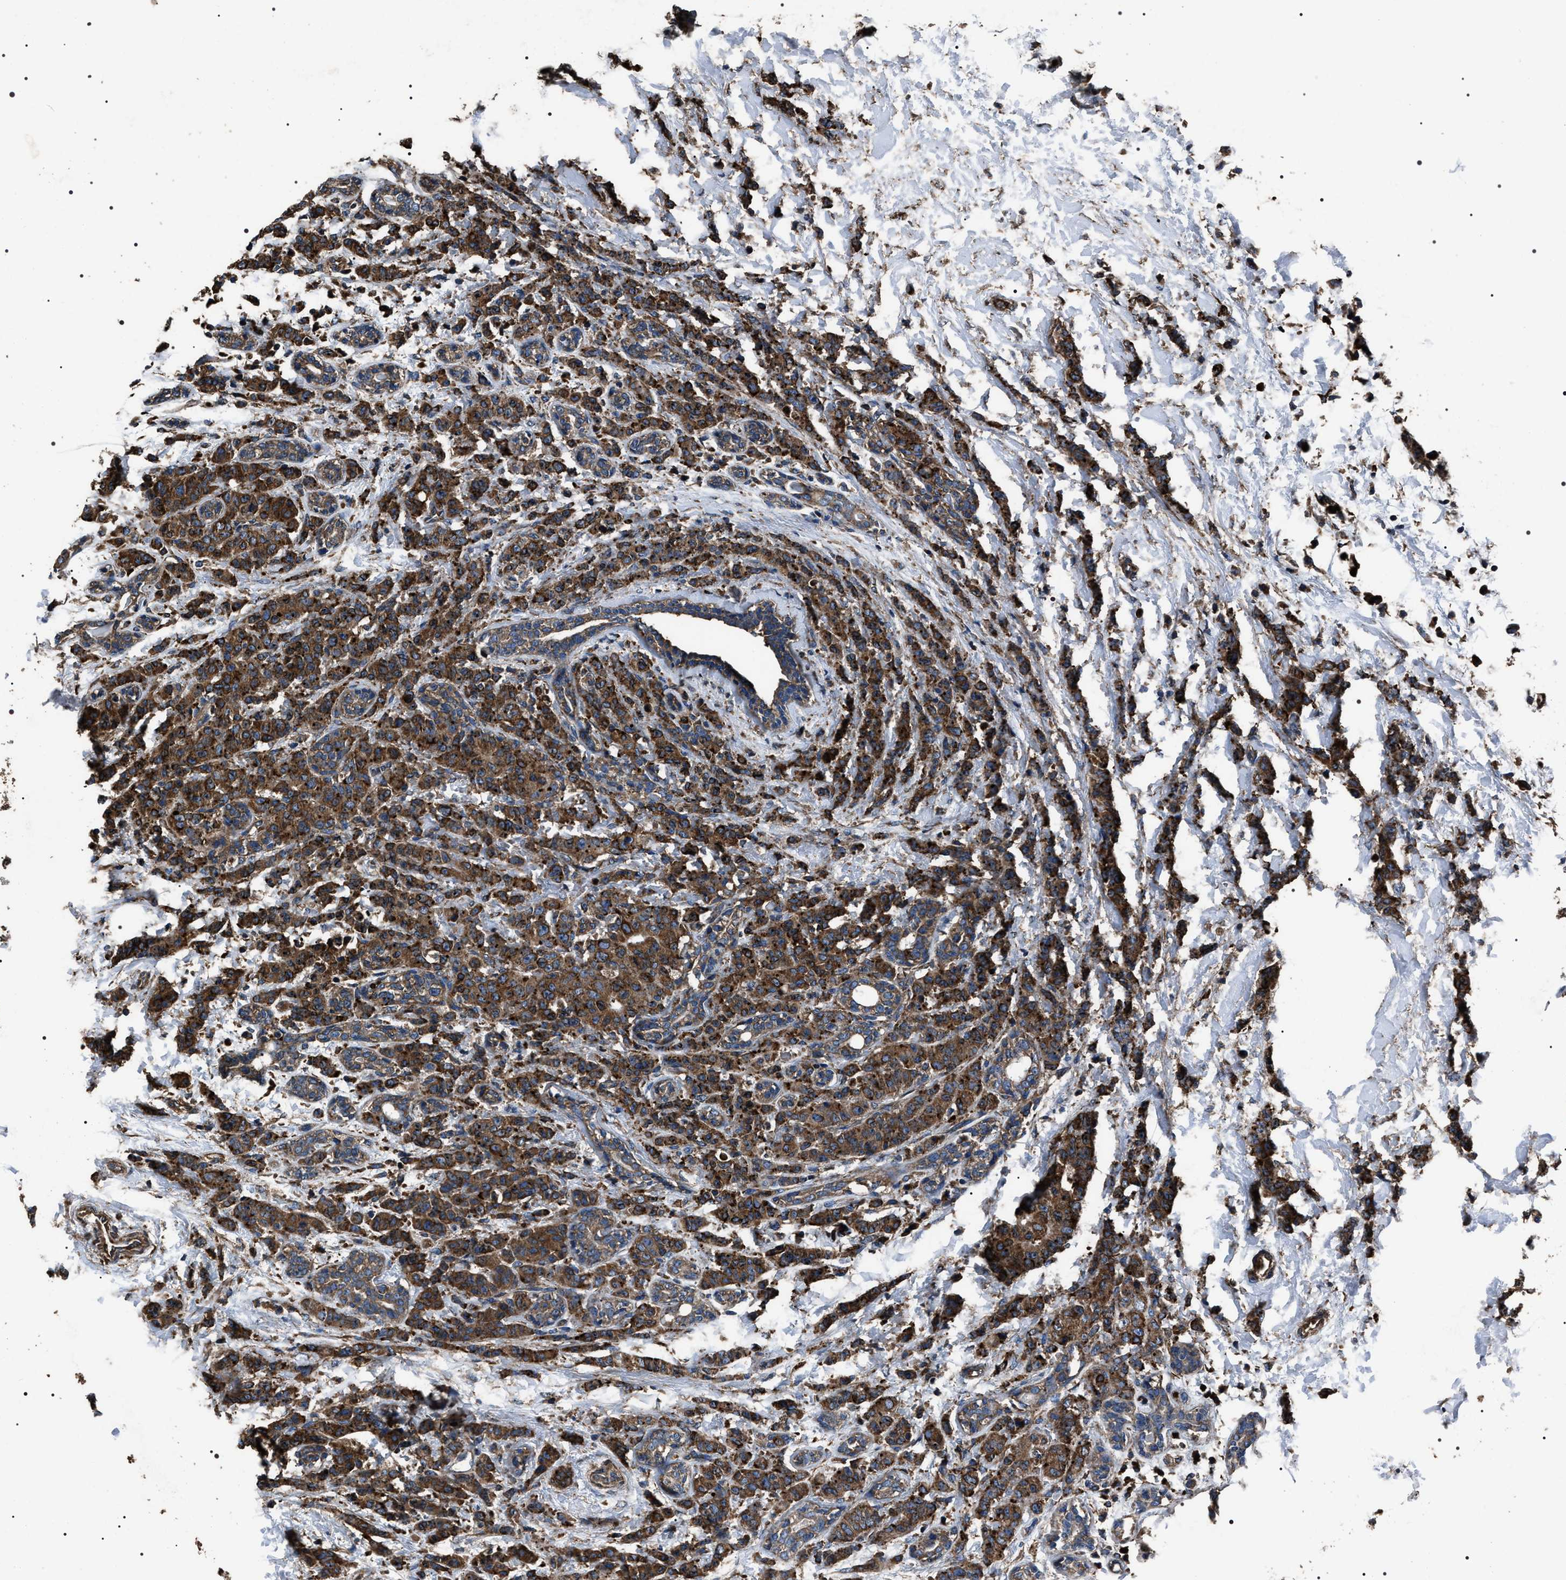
{"staining": {"intensity": "strong", "quantity": ">75%", "location": "cytoplasmic/membranous"}, "tissue": "breast cancer", "cell_type": "Tumor cells", "image_type": "cancer", "snomed": [{"axis": "morphology", "description": "Normal tissue, NOS"}, {"axis": "morphology", "description": "Duct carcinoma"}, {"axis": "topography", "description": "Breast"}], "caption": "The photomicrograph exhibits staining of infiltrating ductal carcinoma (breast), revealing strong cytoplasmic/membranous protein staining (brown color) within tumor cells.", "gene": "HSCB", "patient": {"sex": "female", "age": 40}}